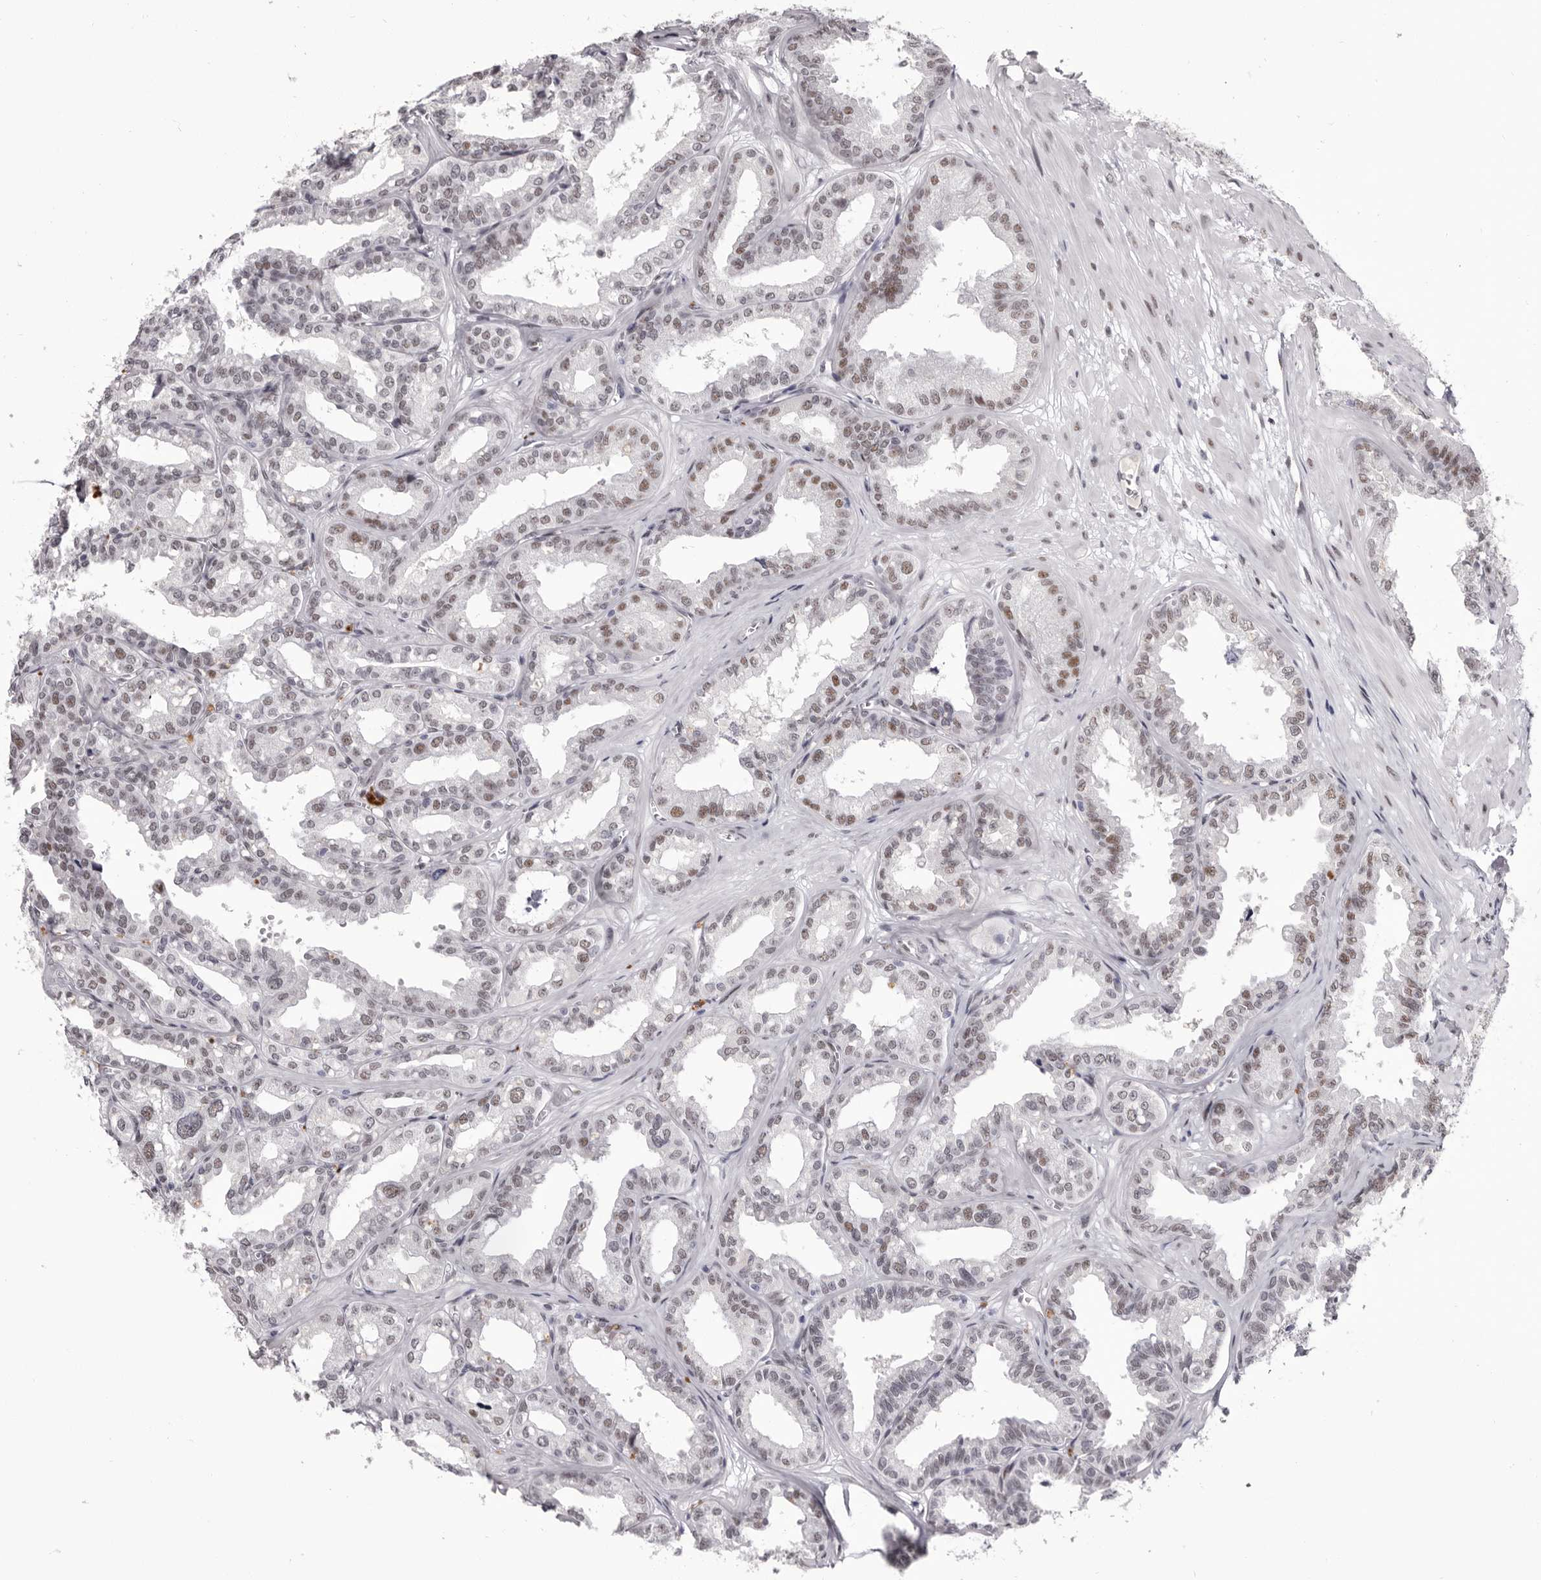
{"staining": {"intensity": "moderate", "quantity": "<25%", "location": "nuclear"}, "tissue": "seminal vesicle", "cell_type": "Glandular cells", "image_type": "normal", "snomed": [{"axis": "morphology", "description": "Normal tissue, NOS"}, {"axis": "topography", "description": "Prostate"}, {"axis": "topography", "description": "Seminal veicle"}], "caption": "High-power microscopy captured an immunohistochemistry (IHC) micrograph of unremarkable seminal vesicle, revealing moderate nuclear staining in about <25% of glandular cells.", "gene": "ZNF326", "patient": {"sex": "male", "age": 51}}